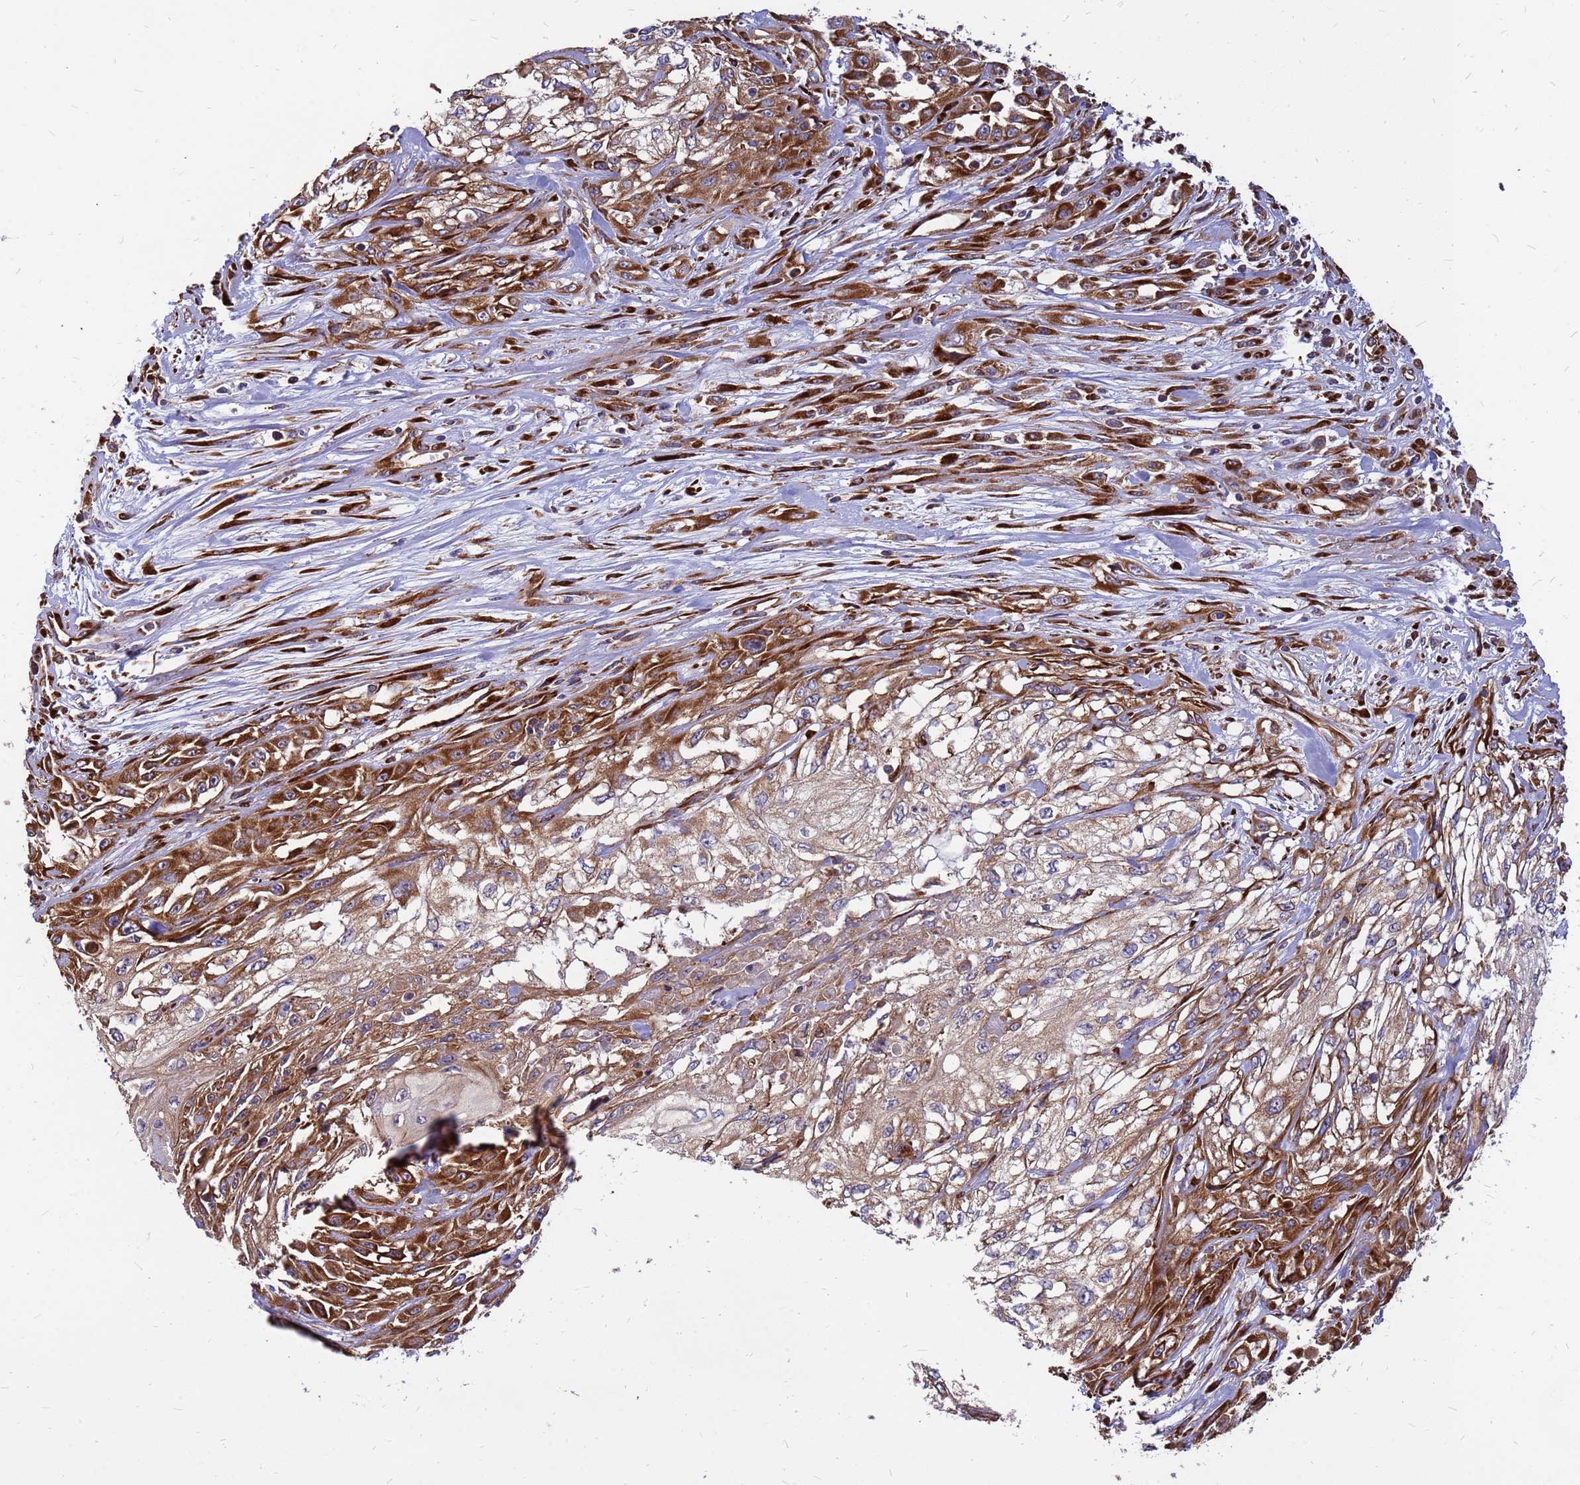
{"staining": {"intensity": "moderate", "quantity": ">75%", "location": "cytoplasmic/membranous"}, "tissue": "skin cancer", "cell_type": "Tumor cells", "image_type": "cancer", "snomed": [{"axis": "morphology", "description": "Squamous cell carcinoma, NOS"}, {"axis": "morphology", "description": "Squamous cell carcinoma, metastatic, NOS"}, {"axis": "topography", "description": "Skin"}, {"axis": "topography", "description": "Lymph node"}], "caption": "IHC micrograph of skin cancer (metastatic squamous cell carcinoma) stained for a protein (brown), which shows medium levels of moderate cytoplasmic/membranous positivity in about >75% of tumor cells.", "gene": "RPL8", "patient": {"sex": "male", "age": 75}}